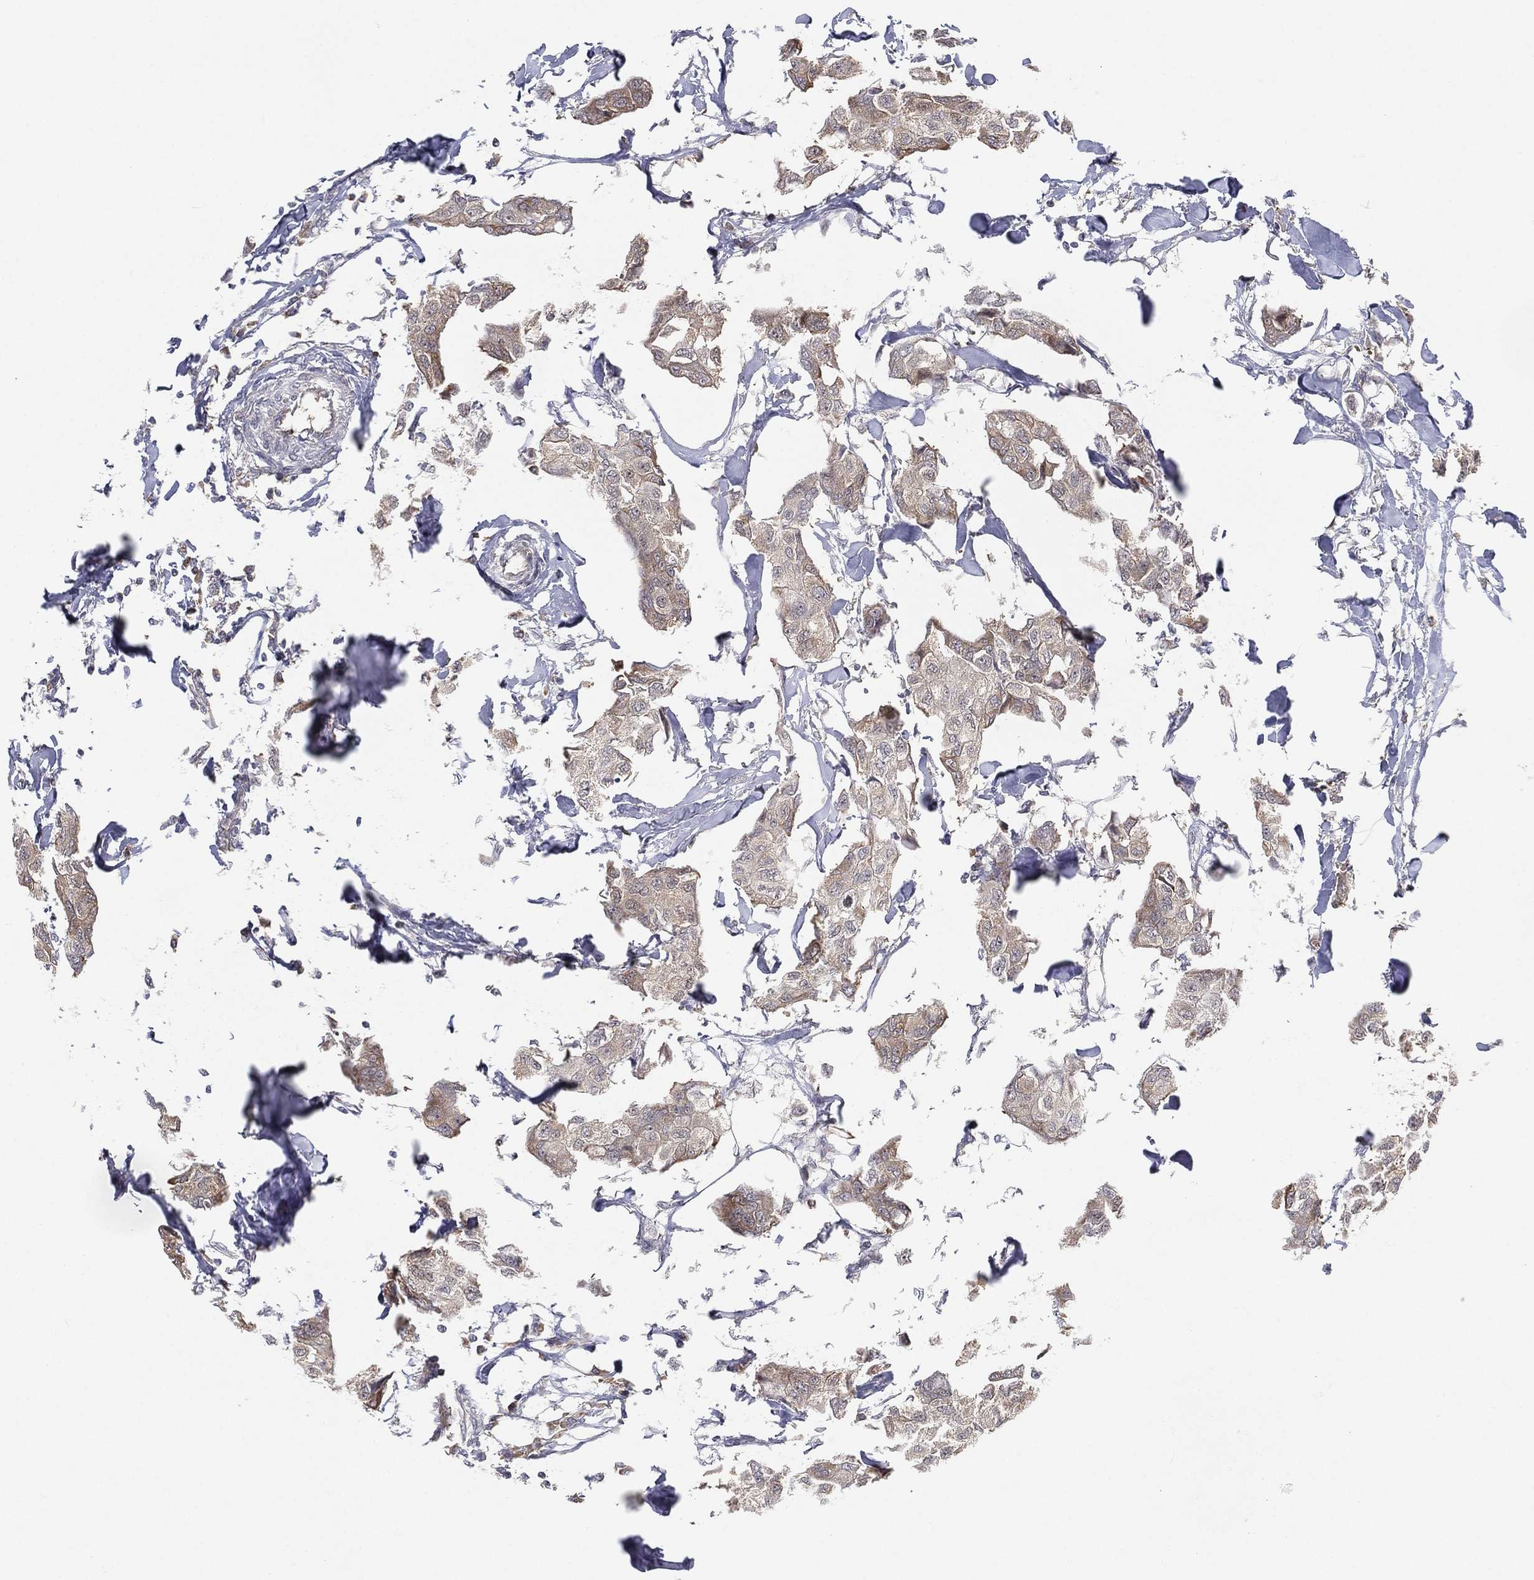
{"staining": {"intensity": "weak", "quantity": "25%-75%", "location": "cytoplasmic/membranous"}, "tissue": "breast cancer", "cell_type": "Tumor cells", "image_type": "cancer", "snomed": [{"axis": "morphology", "description": "Duct carcinoma"}, {"axis": "topography", "description": "Breast"}], "caption": "Human breast invasive ductal carcinoma stained for a protein (brown) shows weak cytoplasmic/membranous positive staining in about 25%-75% of tumor cells.", "gene": "TMTC4", "patient": {"sex": "female", "age": 80}}